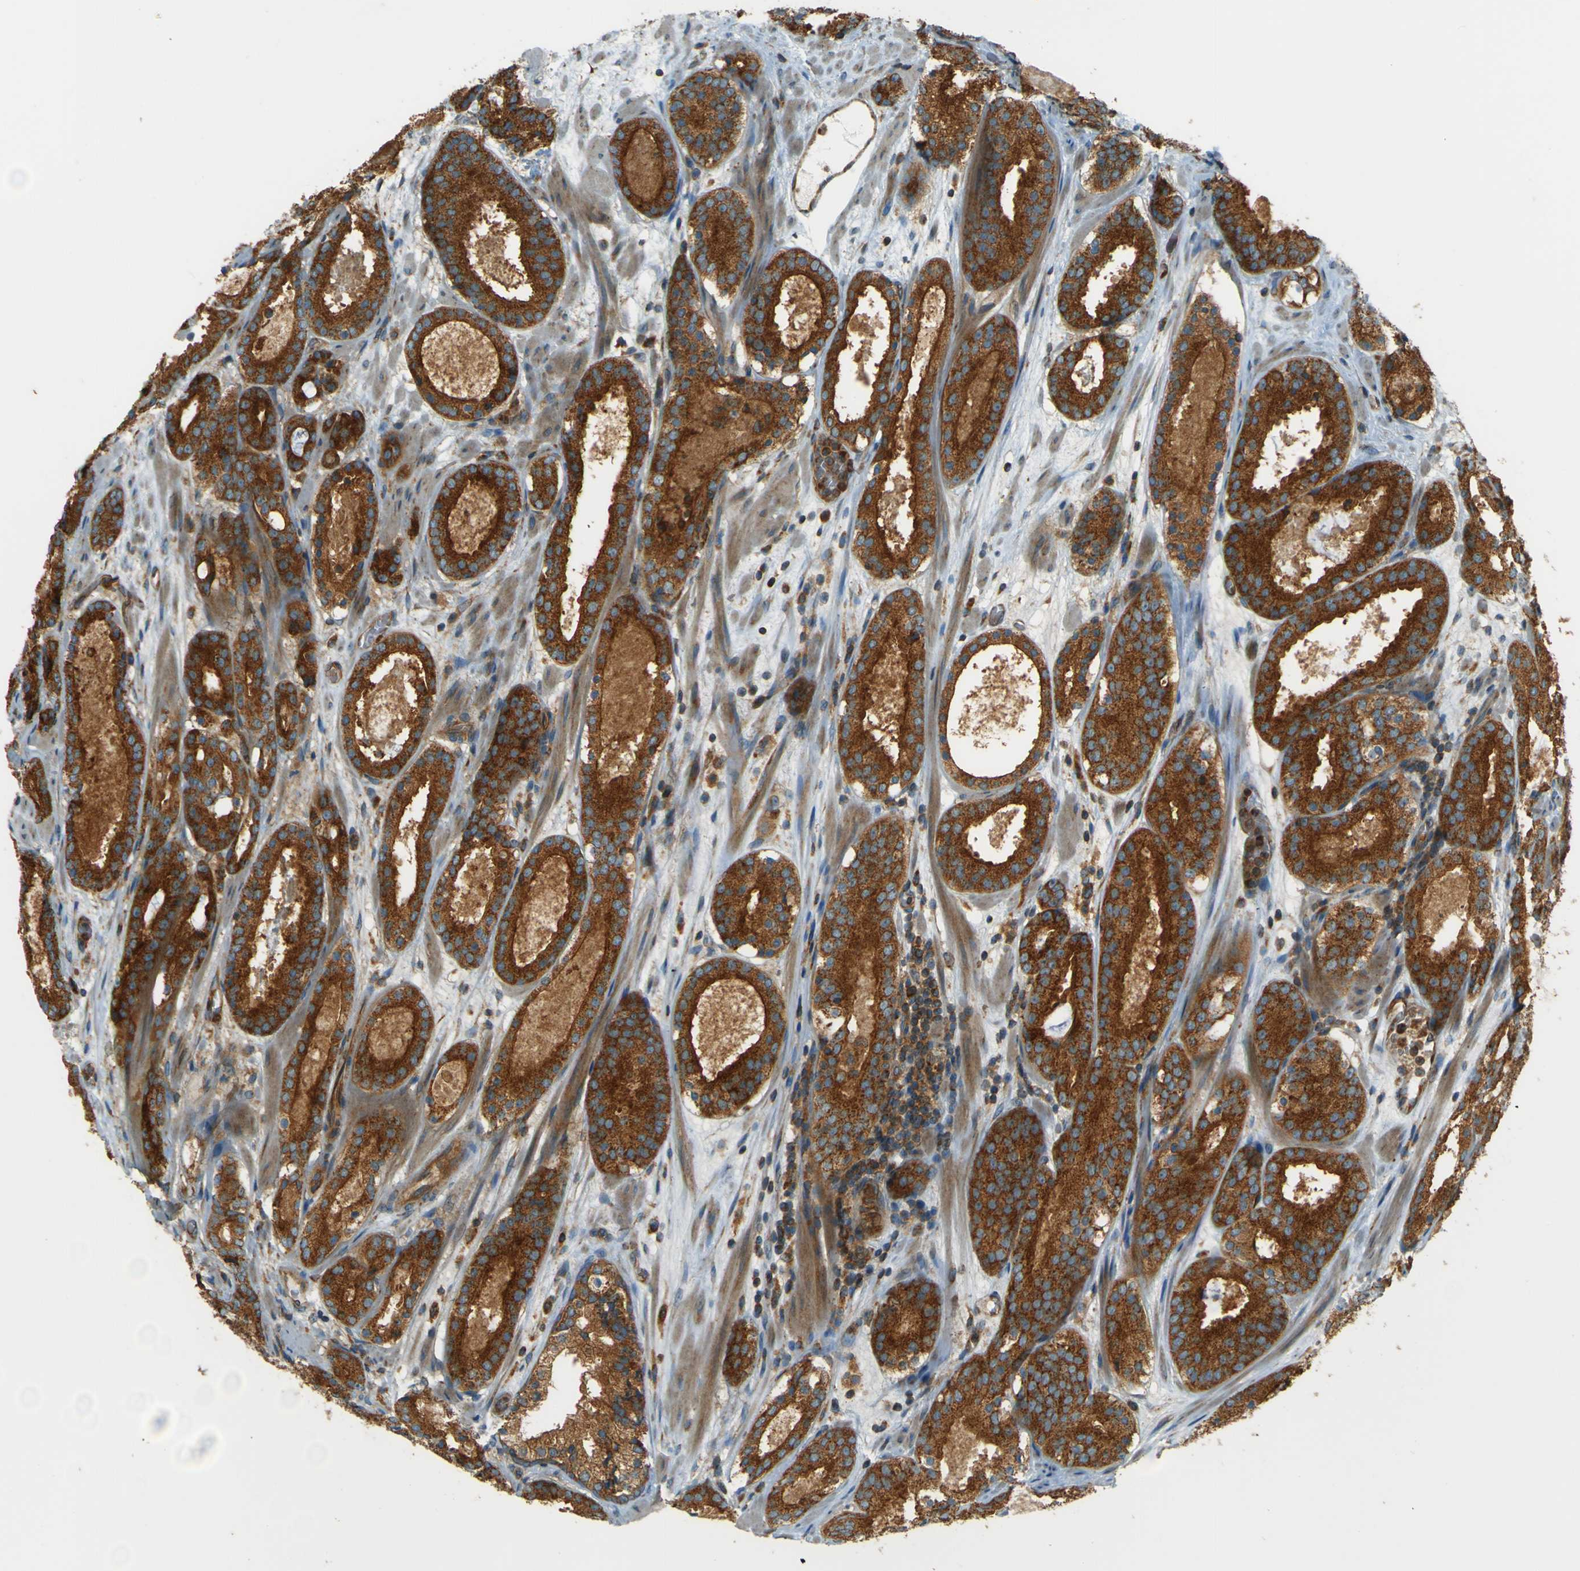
{"staining": {"intensity": "strong", "quantity": ">75%", "location": "cytoplasmic/membranous"}, "tissue": "prostate cancer", "cell_type": "Tumor cells", "image_type": "cancer", "snomed": [{"axis": "morphology", "description": "Adenocarcinoma, Low grade"}, {"axis": "topography", "description": "Prostate"}], "caption": "Tumor cells exhibit high levels of strong cytoplasmic/membranous expression in approximately >75% of cells in adenocarcinoma (low-grade) (prostate).", "gene": "DNAJC5", "patient": {"sex": "male", "age": 69}}